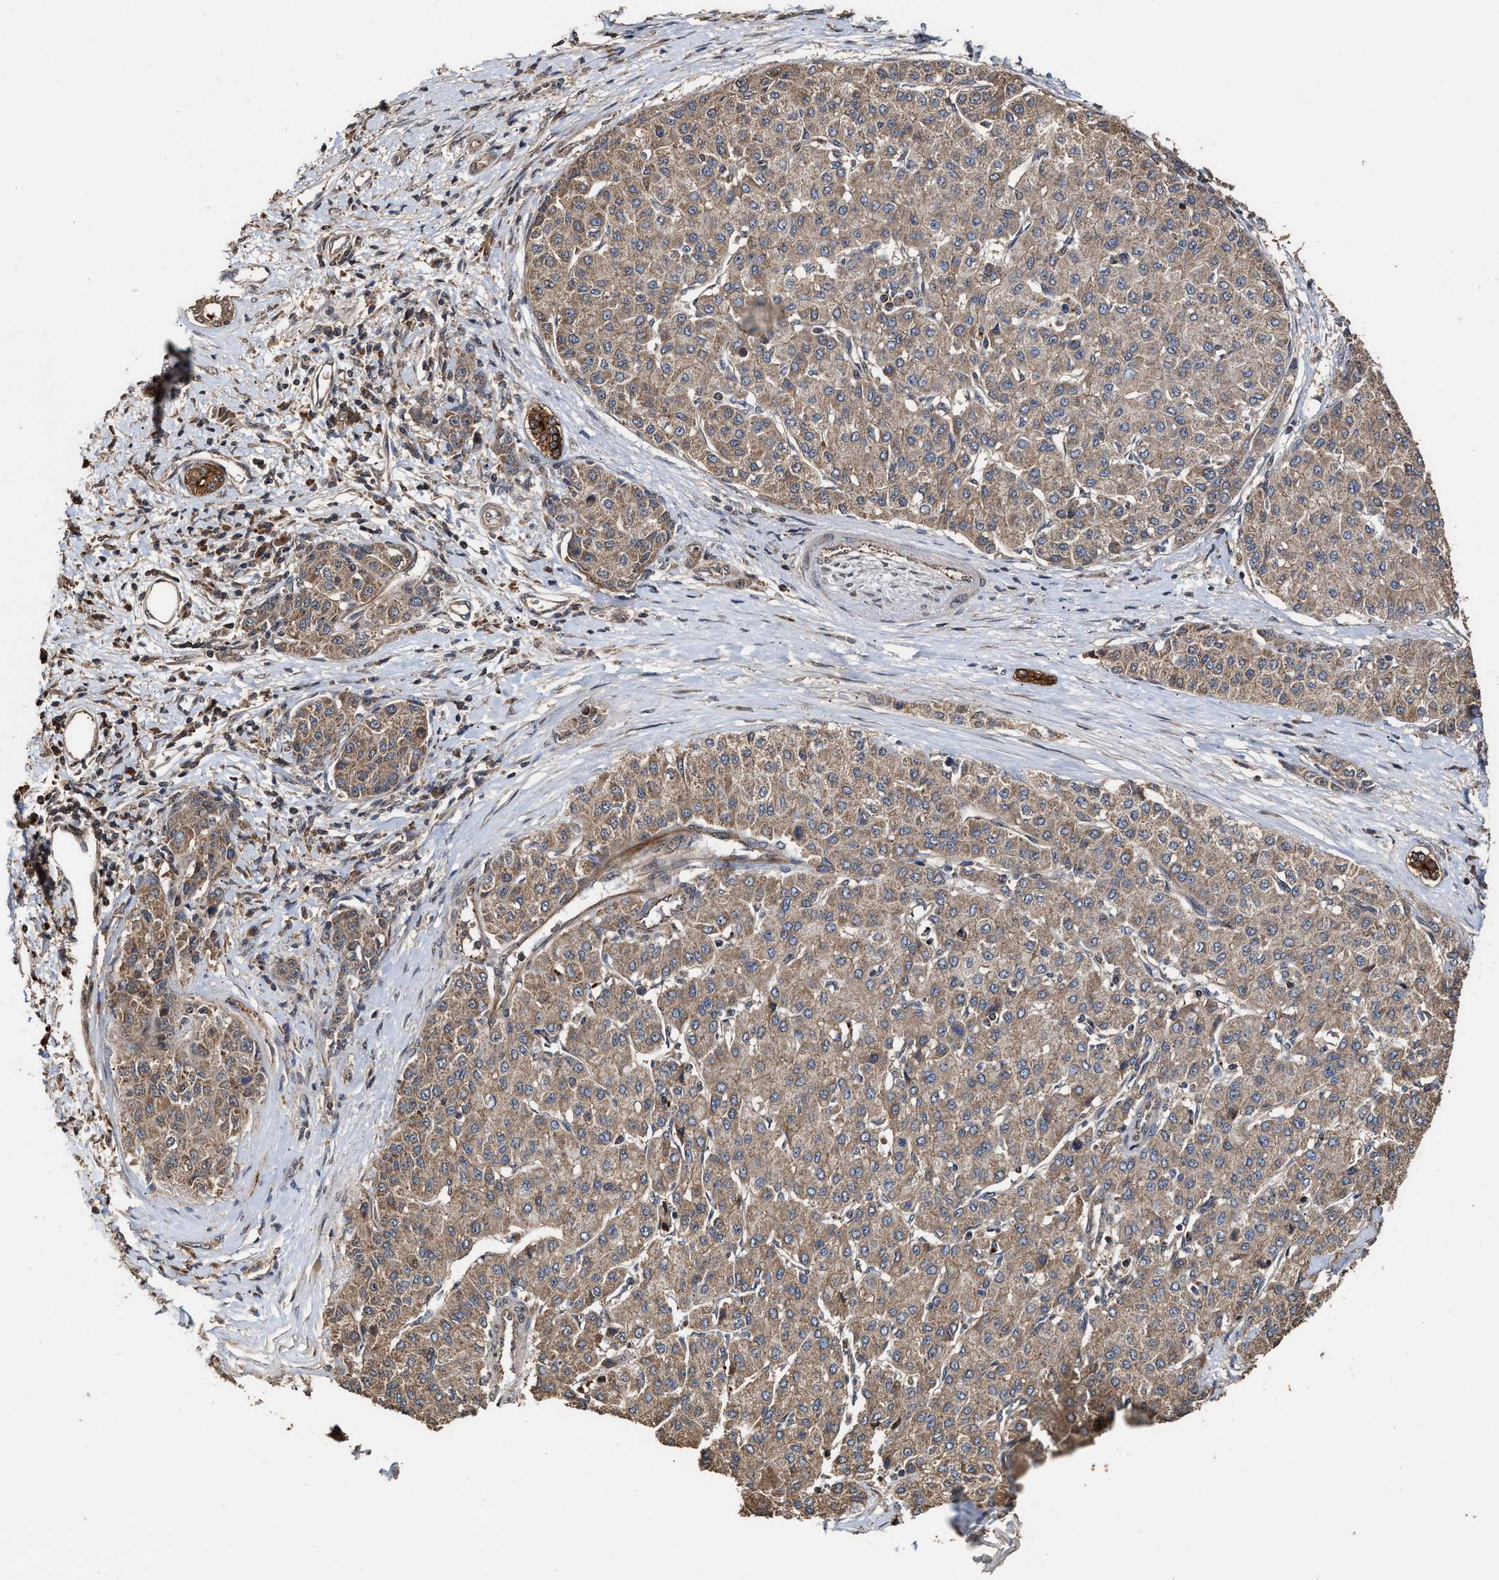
{"staining": {"intensity": "moderate", "quantity": ">75%", "location": "cytoplasmic/membranous"}, "tissue": "liver cancer", "cell_type": "Tumor cells", "image_type": "cancer", "snomed": [{"axis": "morphology", "description": "Carcinoma, Hepatocellular, NOS"}, {"axis": "topography", "description": "Liver"}], "caption": "A micrograph of liver cancer stained for a protein reveals moderate cytoplasmic/membranous brown staining in tumor cells.", "gene": "ZNHIT6", "patient": {"sex": "male", "age": 65}}